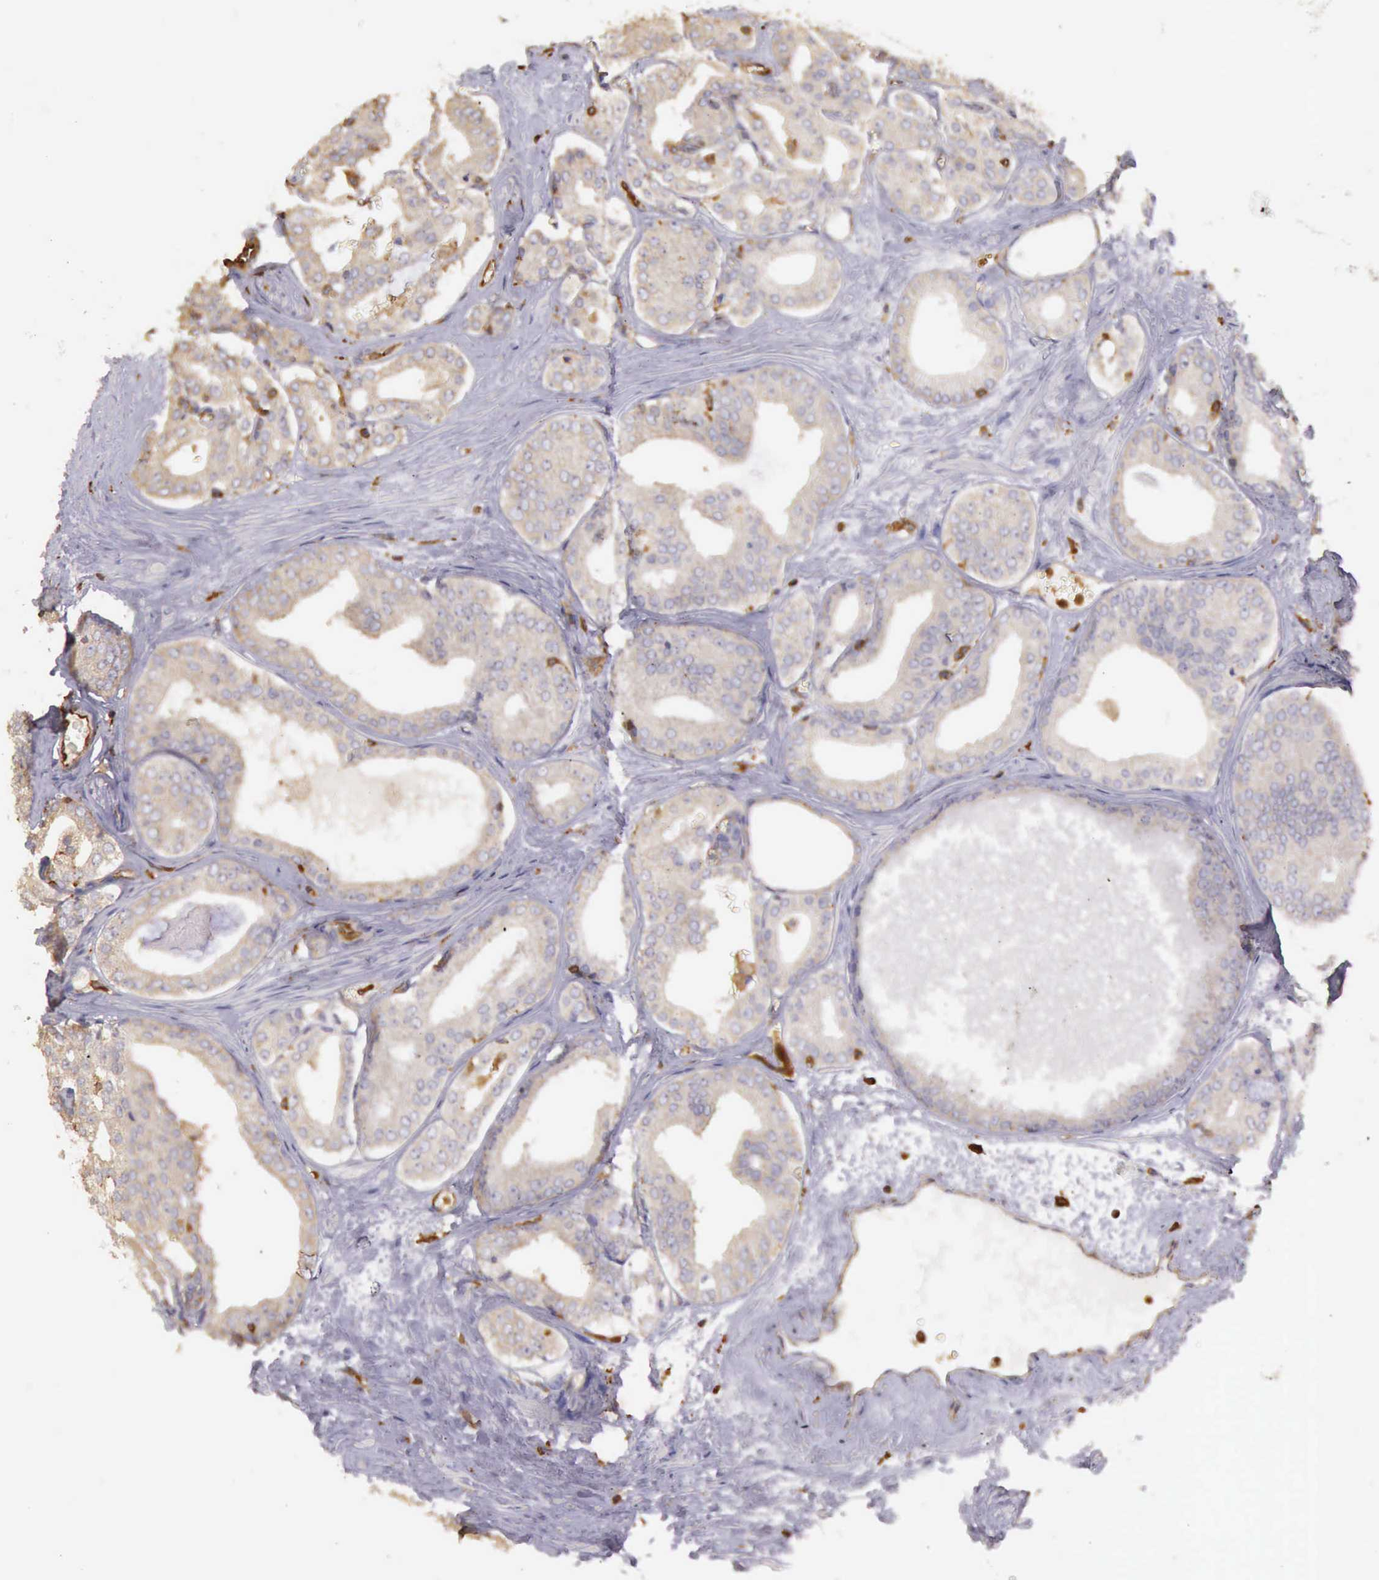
{"staining": {"intensity": "weak", "quantity": "25%-75%", "location": "cytoplasmic/membranous"}, "tissue": "prostate cancer", "cell_type": "Tumor cells", "image_type": "cancer", "snomed": [{"axis": "morphology", "description": "Adenocarcinoma, Medium grade"}, {"axis": "topography", "description": "Prostate"}], "caption": "Tumor cells reveal low levels of weak cytoplasmic/membranous expression in about 25%-75% of cells in prostate adenocarcinoma (medium-grade).", "gene": "ARHGAP4", "patient": {"sex": "male", "age": 79}}